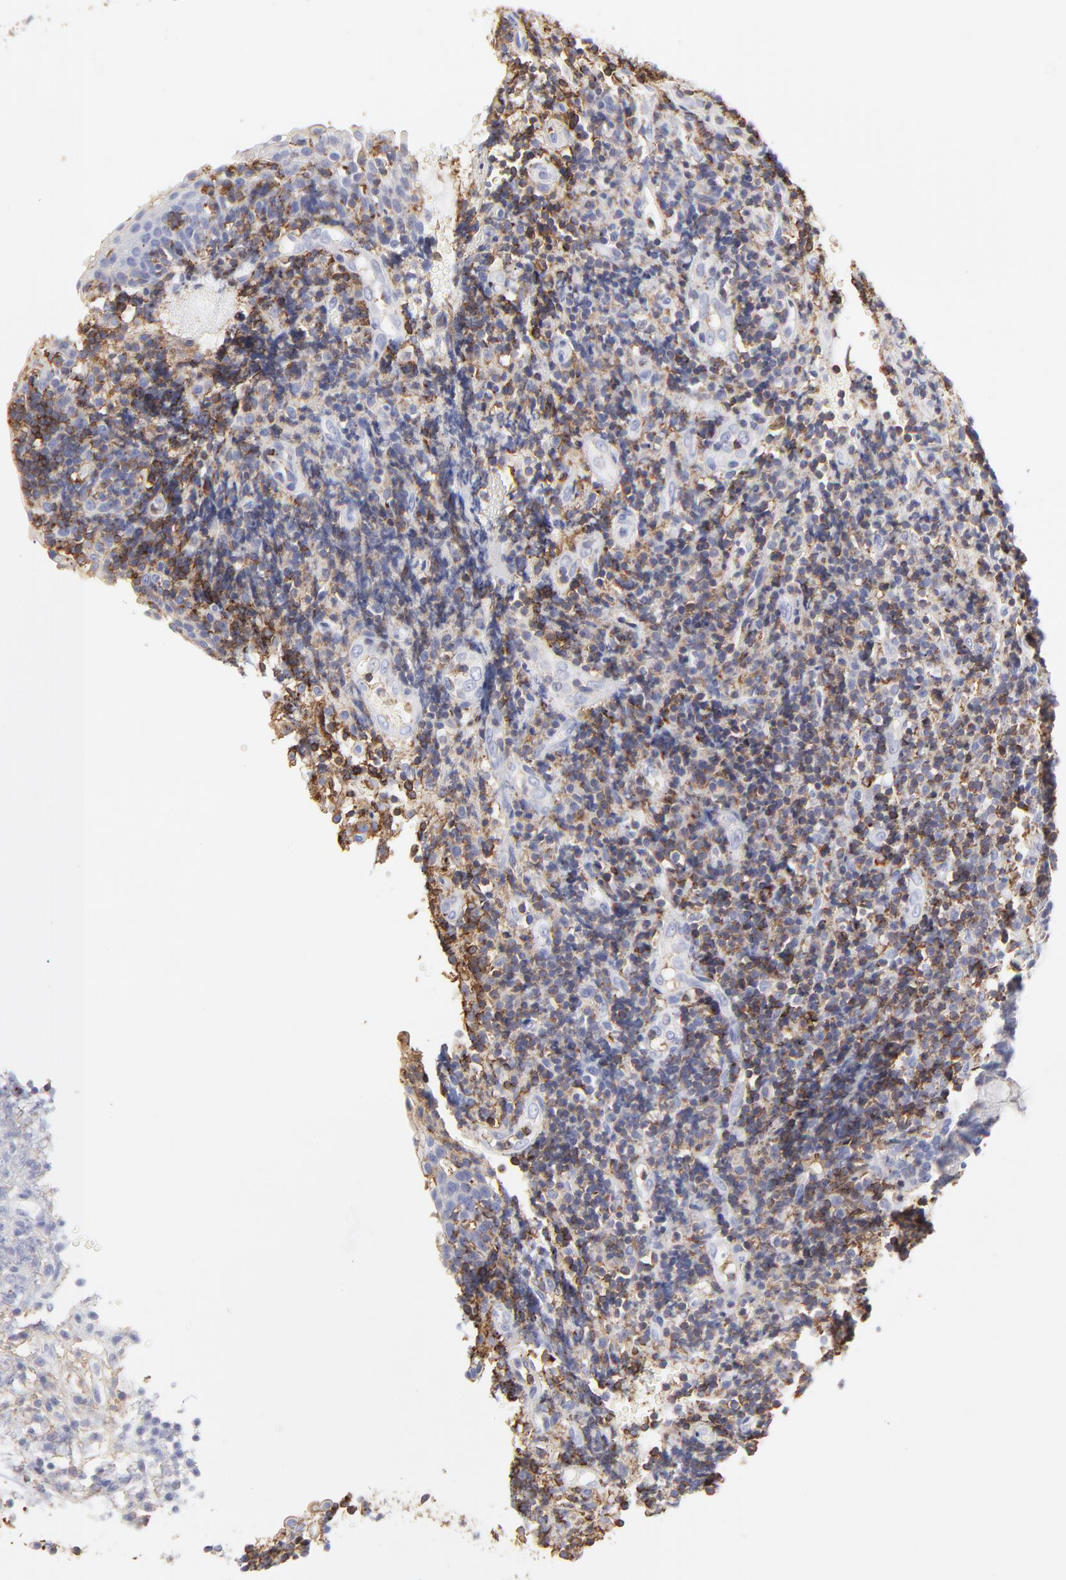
{"staining": {"intensity": "weak", "quantity": "<25%", "location": "cytoplasmic/membranous"}, "tissue": "tonsil", "cell_type": "Germinal center cells", "image_type": "normal", "snomed": [{"axis": "morphology", "description": "Normal tissue, NOS"}, {"axis": "topography", "description": "Tonsil"}], "caption": "This image is of unremarkable tonsil stained with immunohistochemistry to label a protein in brown with the nuclei are counter-stained blue. There is no positivity in germinal center cells.", "gene": "ANXA6", "patient": {"sex": "female", "age": 40}}